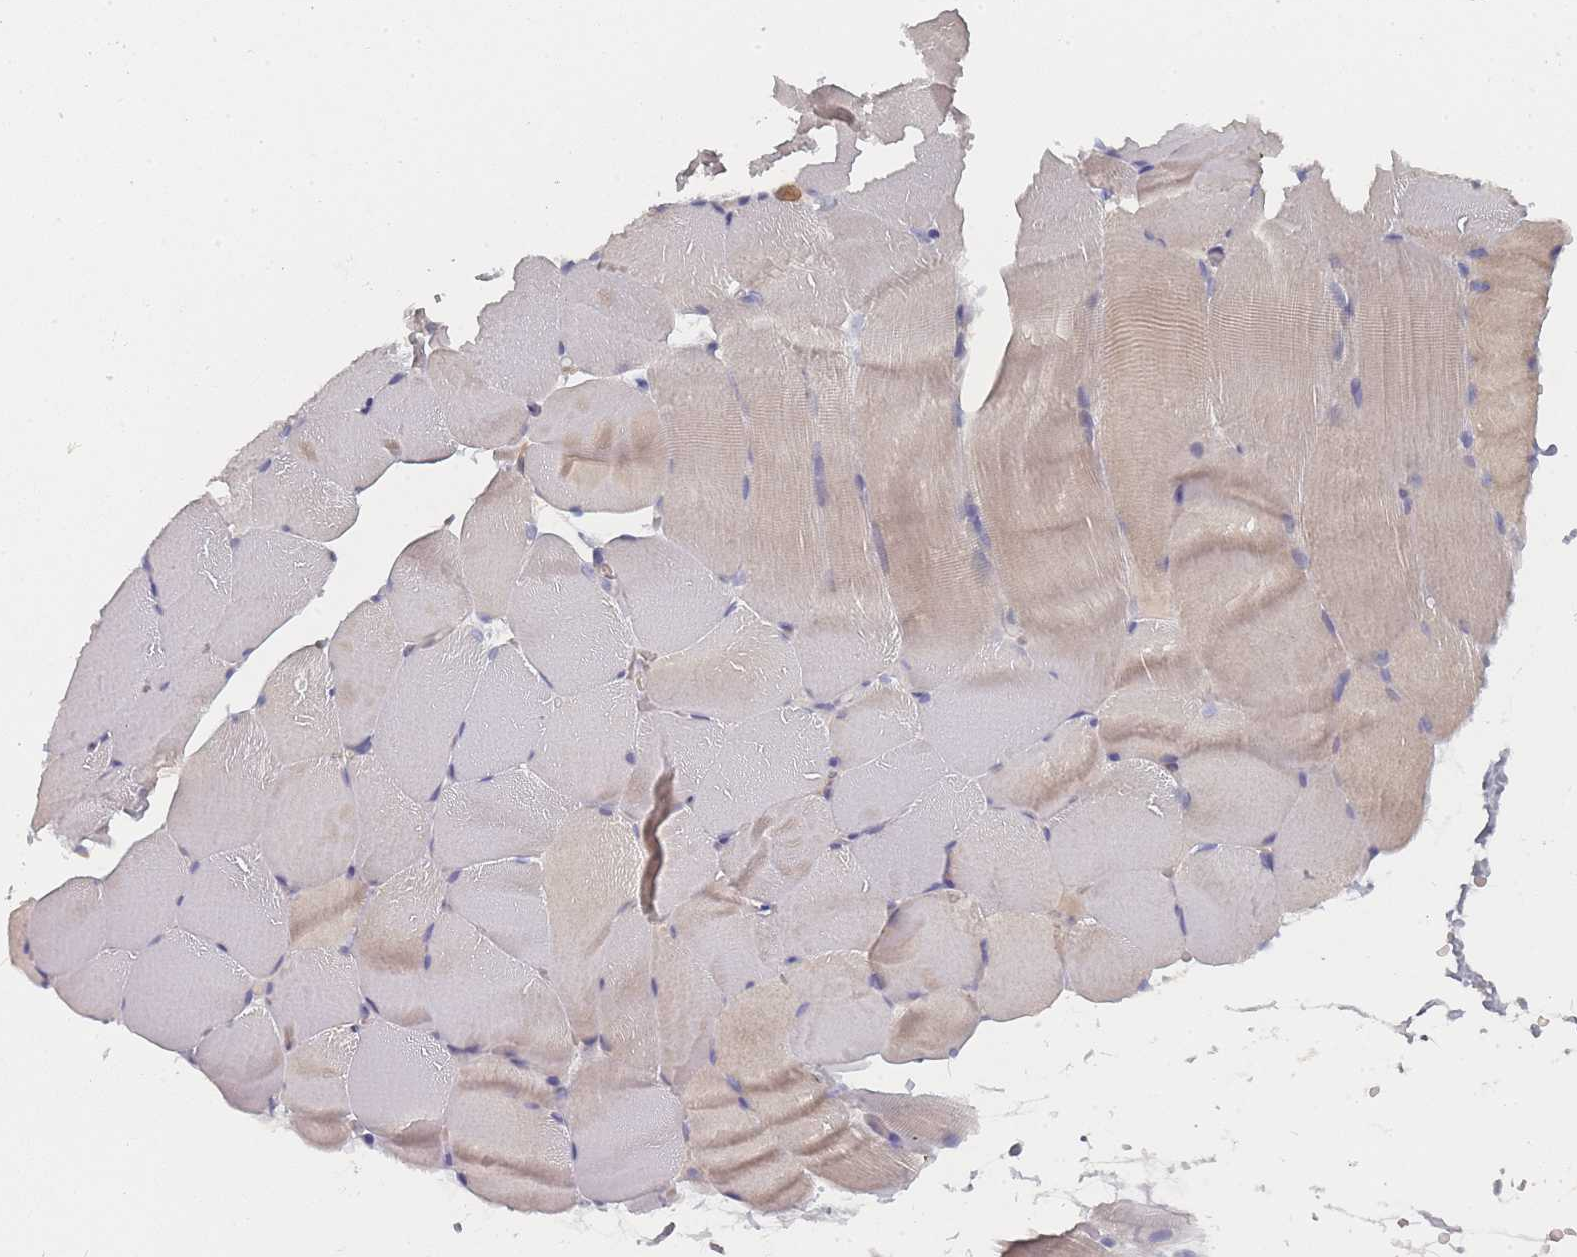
{"staining": {"intensity": "negative", "quantity": "none", "location": "none"}, "tissue": "skeletal muscle", "cell_type": "Myocytes", "image_type": "normal", "snomed": [{"axis": "morphology", "description": "Normal tissue, NOS"}, {"axis": "topography", "description": "Skeletal muscle"}, {"axis": "topography", "description": "Parathyroid gland"}], "caption": "High magnification brightfield microscopy of benign skeletal muscle stained with DAB (brown) and counterstained with hematoxylin (blue): myocytes show no significant expression.", "gene": "SLC35E4", "patient": {"sex": "female", "age": 37}}